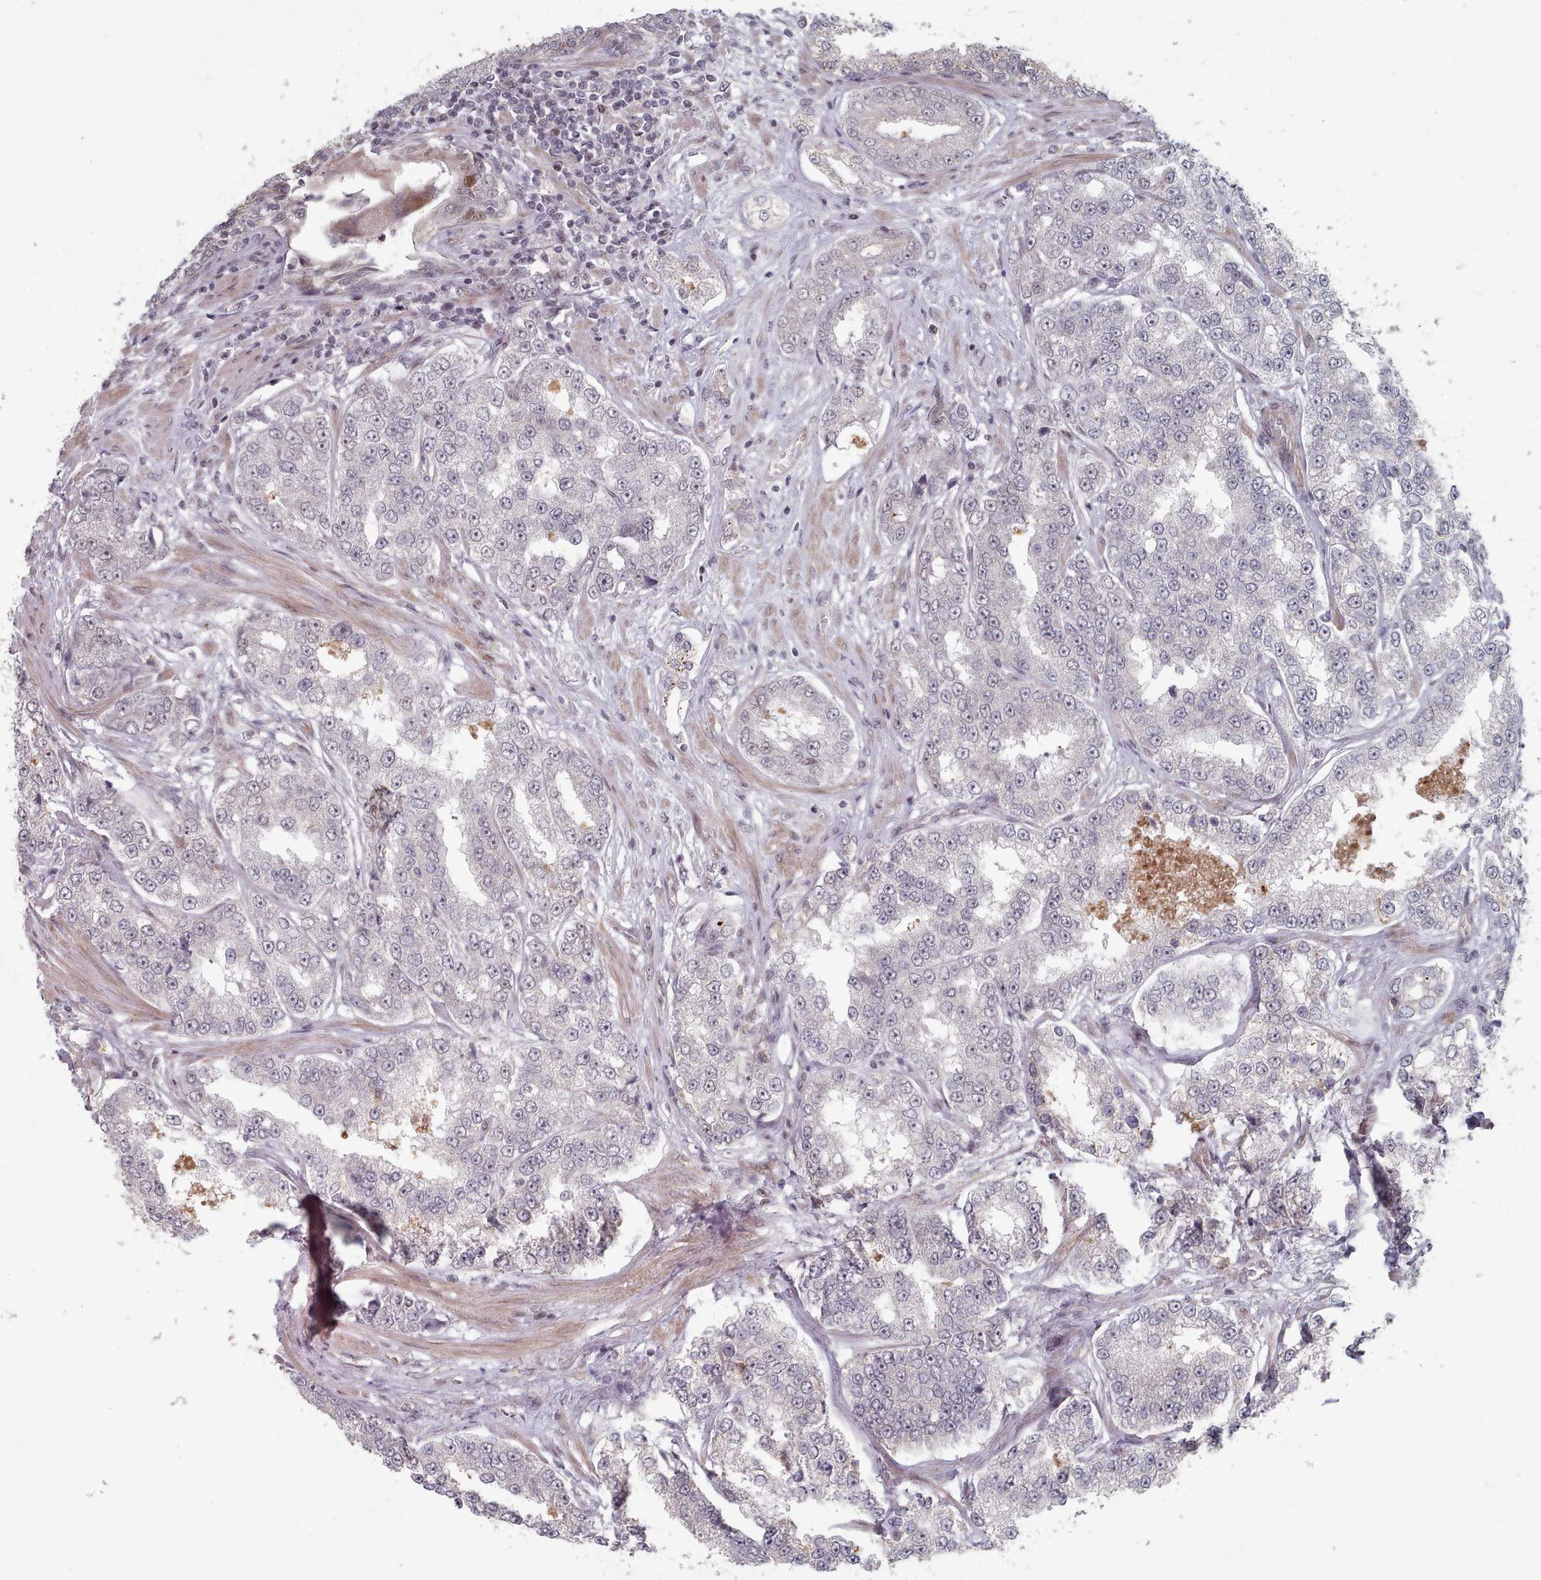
{"staining": {"intensity": "negative", "quantity": "none", "location": "none"}, "tissue": "prostate cancer", "cell_type": "Tumor cells", "image_type": "cancer", "snomed": [{"axis": "morphology", "description": "Normal tissue, NOS"}, {"axis": "morphology", "description": "Adenocarcinoma, High grade"}, {"axis": "topography", "description": "Prostate"}], "caption": "Protein analysis of prostate high-grade adenocarcinoma shows no significant staining in tumor cells.", "gene": "CPSF4", "patient": {"sex": "male", "age": 83}}